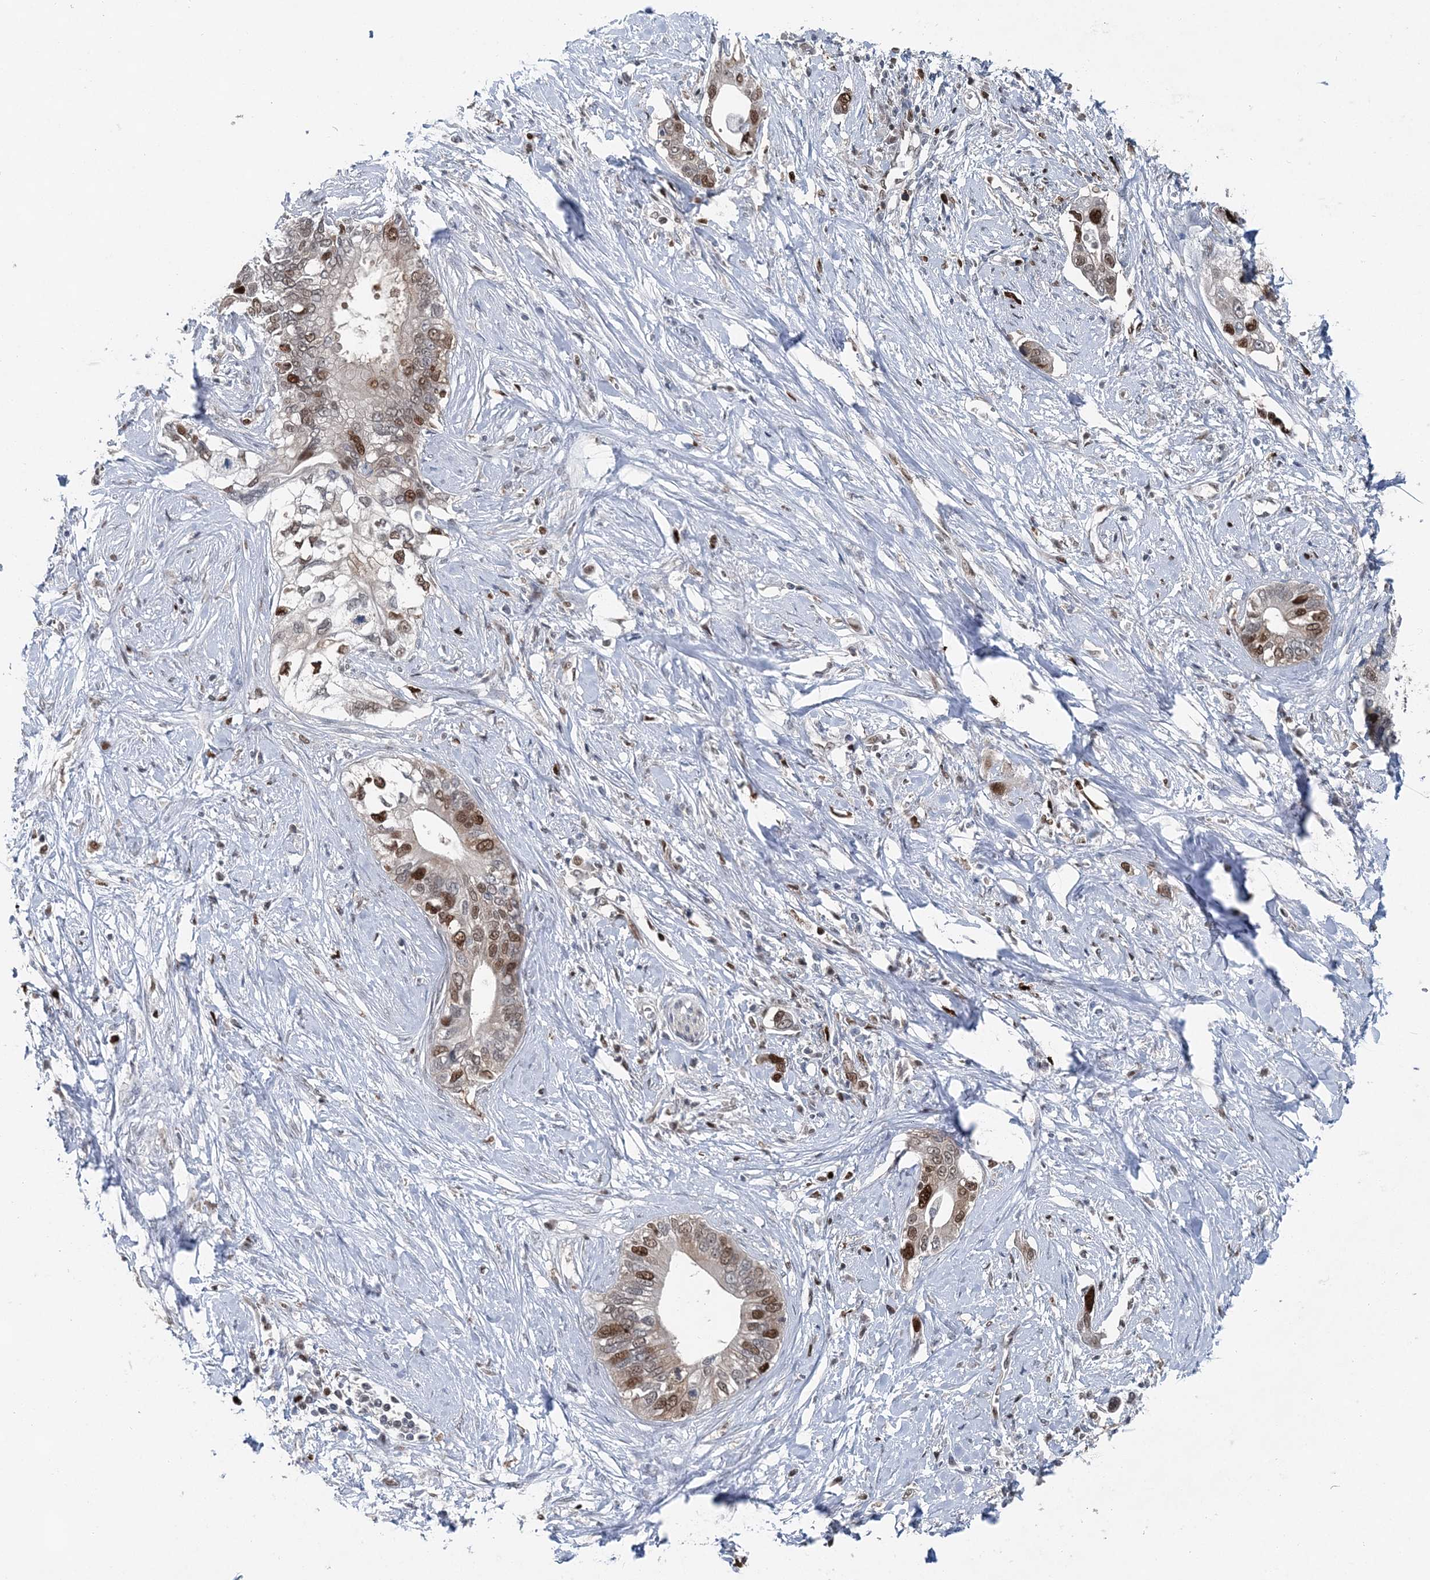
{"staining": {"intensity": "moderate", "quantity": "25%-75%", "location": "nuclear"}, "tissue": "pancreatic cancer", "cell_type": "Tumor cells", "image_type": "cancer", "snomed": [{"axis": "morphology", "description": "Normal tissue, NOS"}, {"axis": "morphology", "description": "Adenocarcinoma, NOS"}, {"axis": "topography", "description": "Pancreas"}, {"axis": "topography", "description": "Peripheral nerve tissue"}], "caption": "A medium amount of moderate nuclear expression is seen in about 25%-75% of tumor cells in adenocarcinoma (pancreatic) tissue.", "gene": "HAT1", "patient": {"sex": "male", "age": 59}}